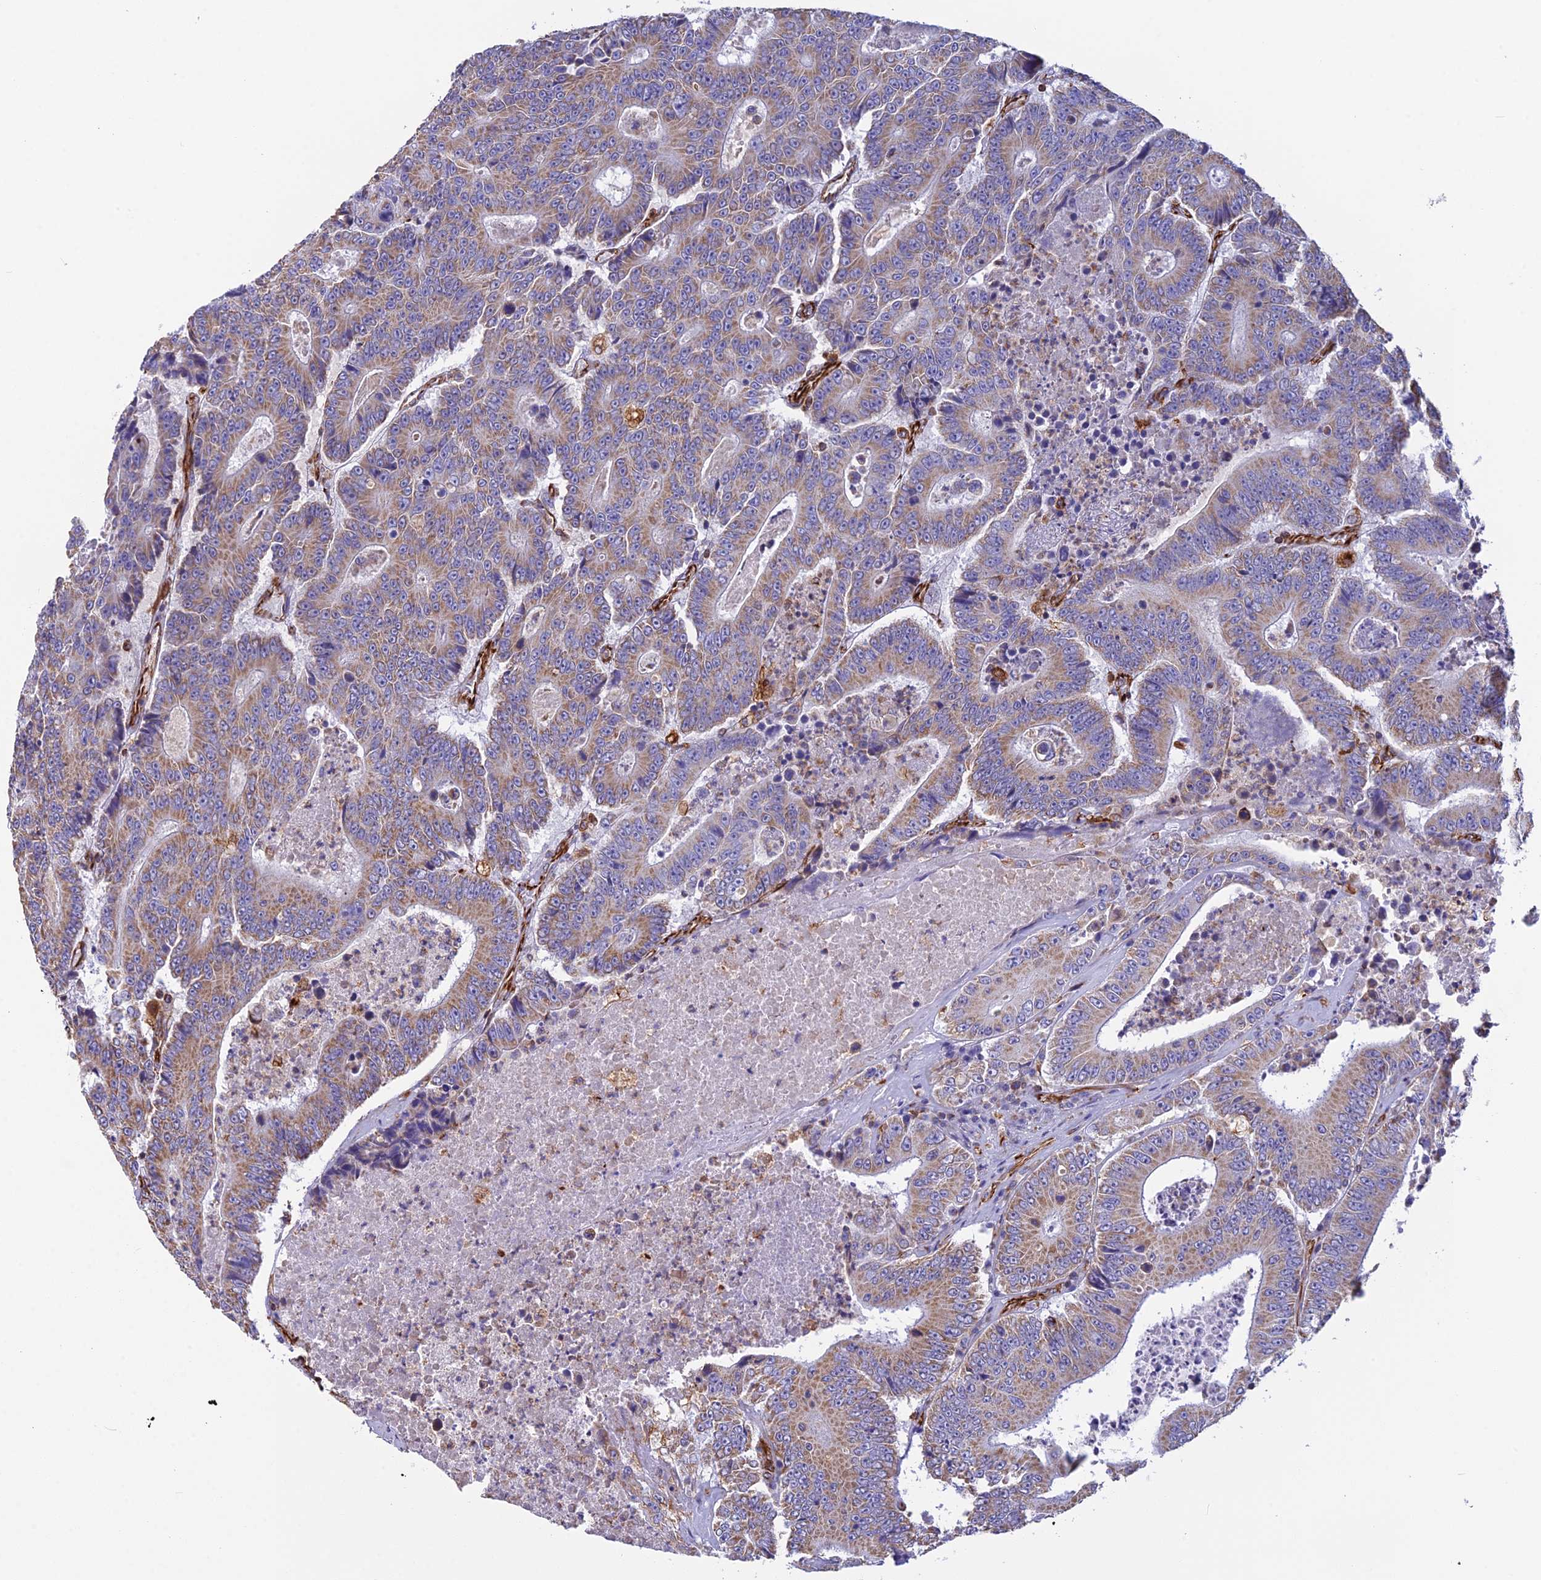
{"staining": {"intensity": "moderate", "quantity": ">75%", "location": "cytoplasmic/membranous"}, "tissue": "colorectal cancer", "cell_type": "Tumor cells", "image_type": "cancer", "snomed": [{"axis": "morphology", "description": "Adenocarcinoma, NOS"}, {"axis": "topography", "description": "Colon"}], "caption": "IHC staining of adenocarcinoma (colorectal), which displays medium levels of moderate cytoplasmic/membranous positivity in approximately >75% of tumor cells indicating moderate cytoplasmic/membranous protein expression. The staining was performed using DAB (brown) for protein detection and nuclei were counterstained in hematoxylin (blue).", "gene": "FBXL20", "patient": {"sex": "male", "age": 83}}